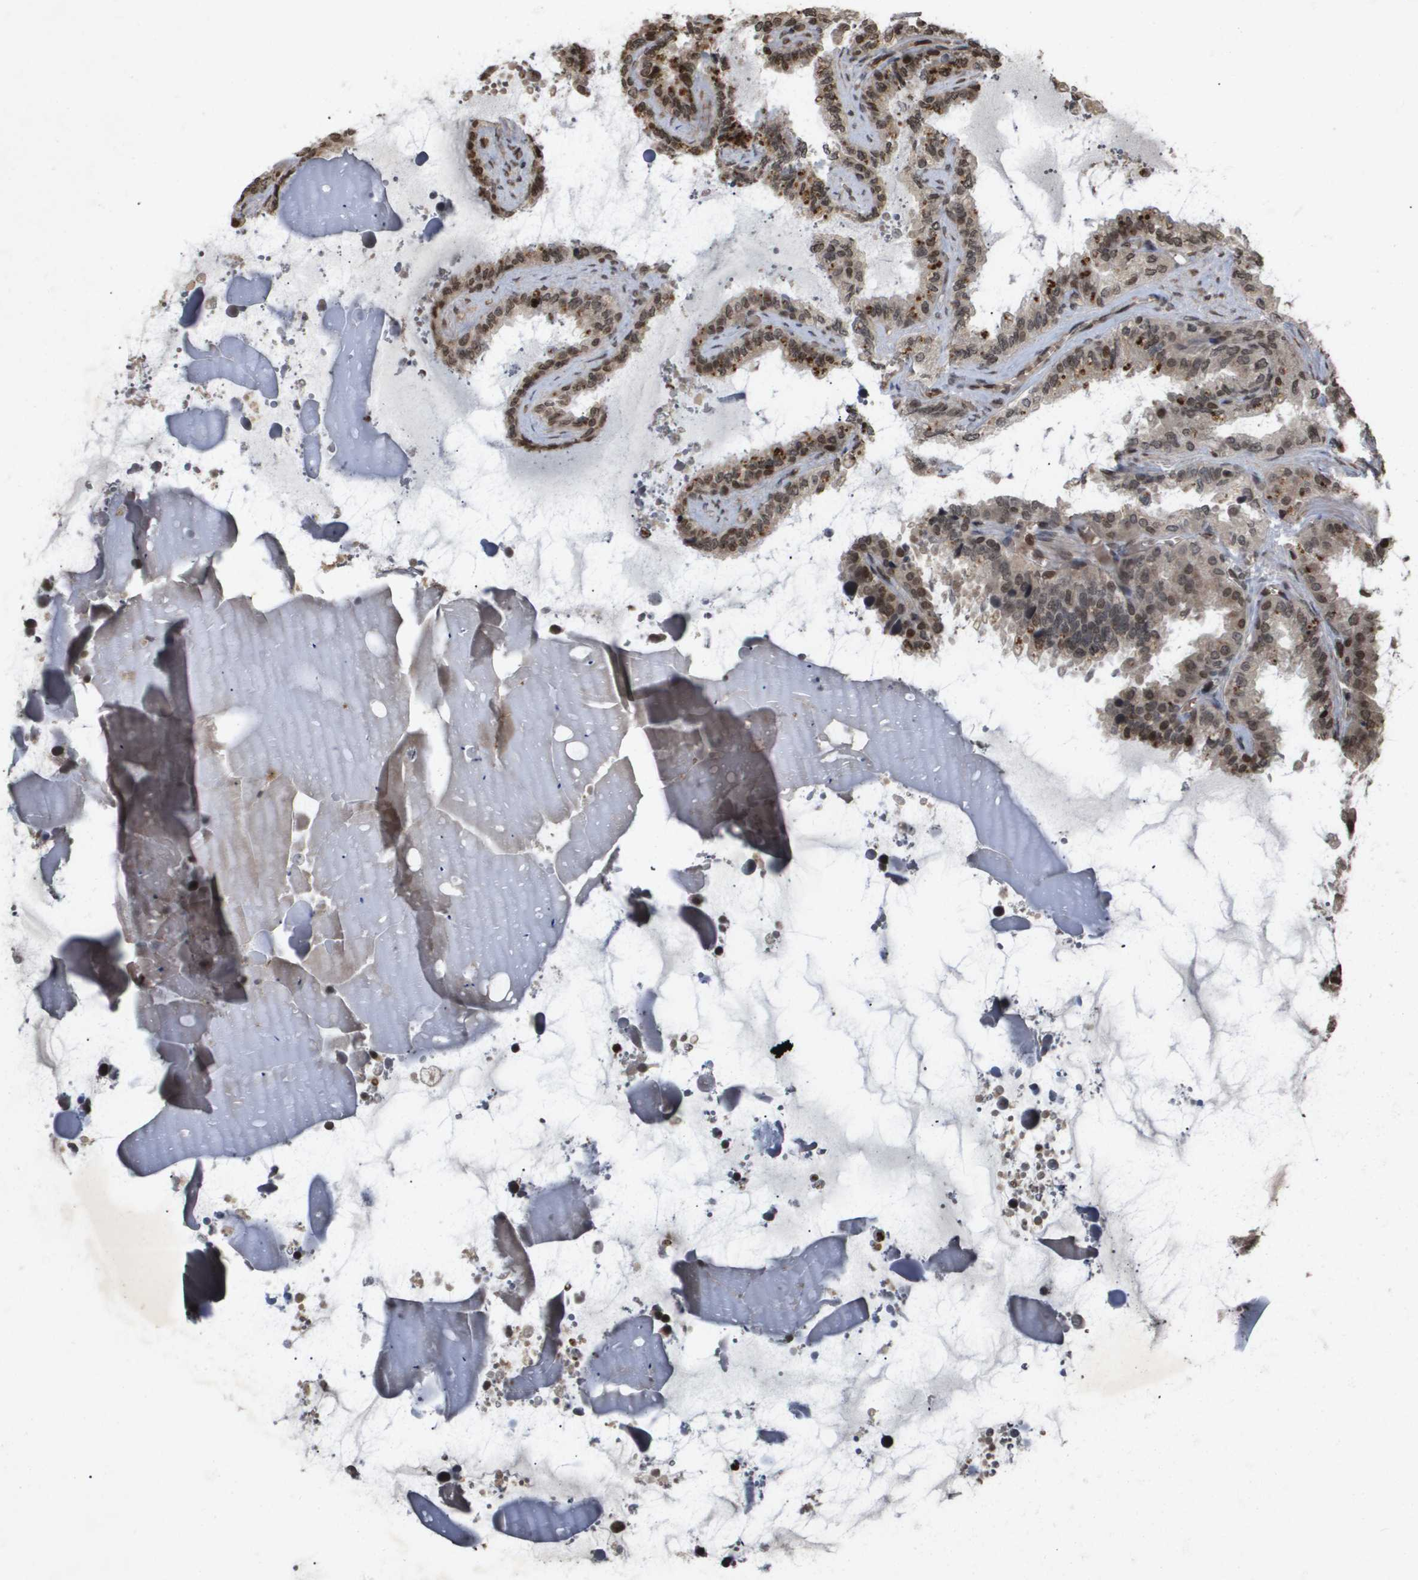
{"staining": {"intensity": "moderate", "quantity": "25%-75%", "location": "cytoplasmic/membranous"}, "tissue": "seminal vesicle", "cell_type": "Glandular cells", "image_type": "normal", "snomed": [{"axis": "morphology", "description": "Normal tissue, NOS"}, {"axis": "topography", "description": "Seminal veicle"}], "caption": "High-power microscopy captured an immunohistochemistry (IHC) micrograph of benign seminal vesicle, revealing moderate cytoplasmic/membranous expression in about 25%-75% of glandular cells.", "gene": "HSPA6", "patient": {"sex": "male", "age": 46}}